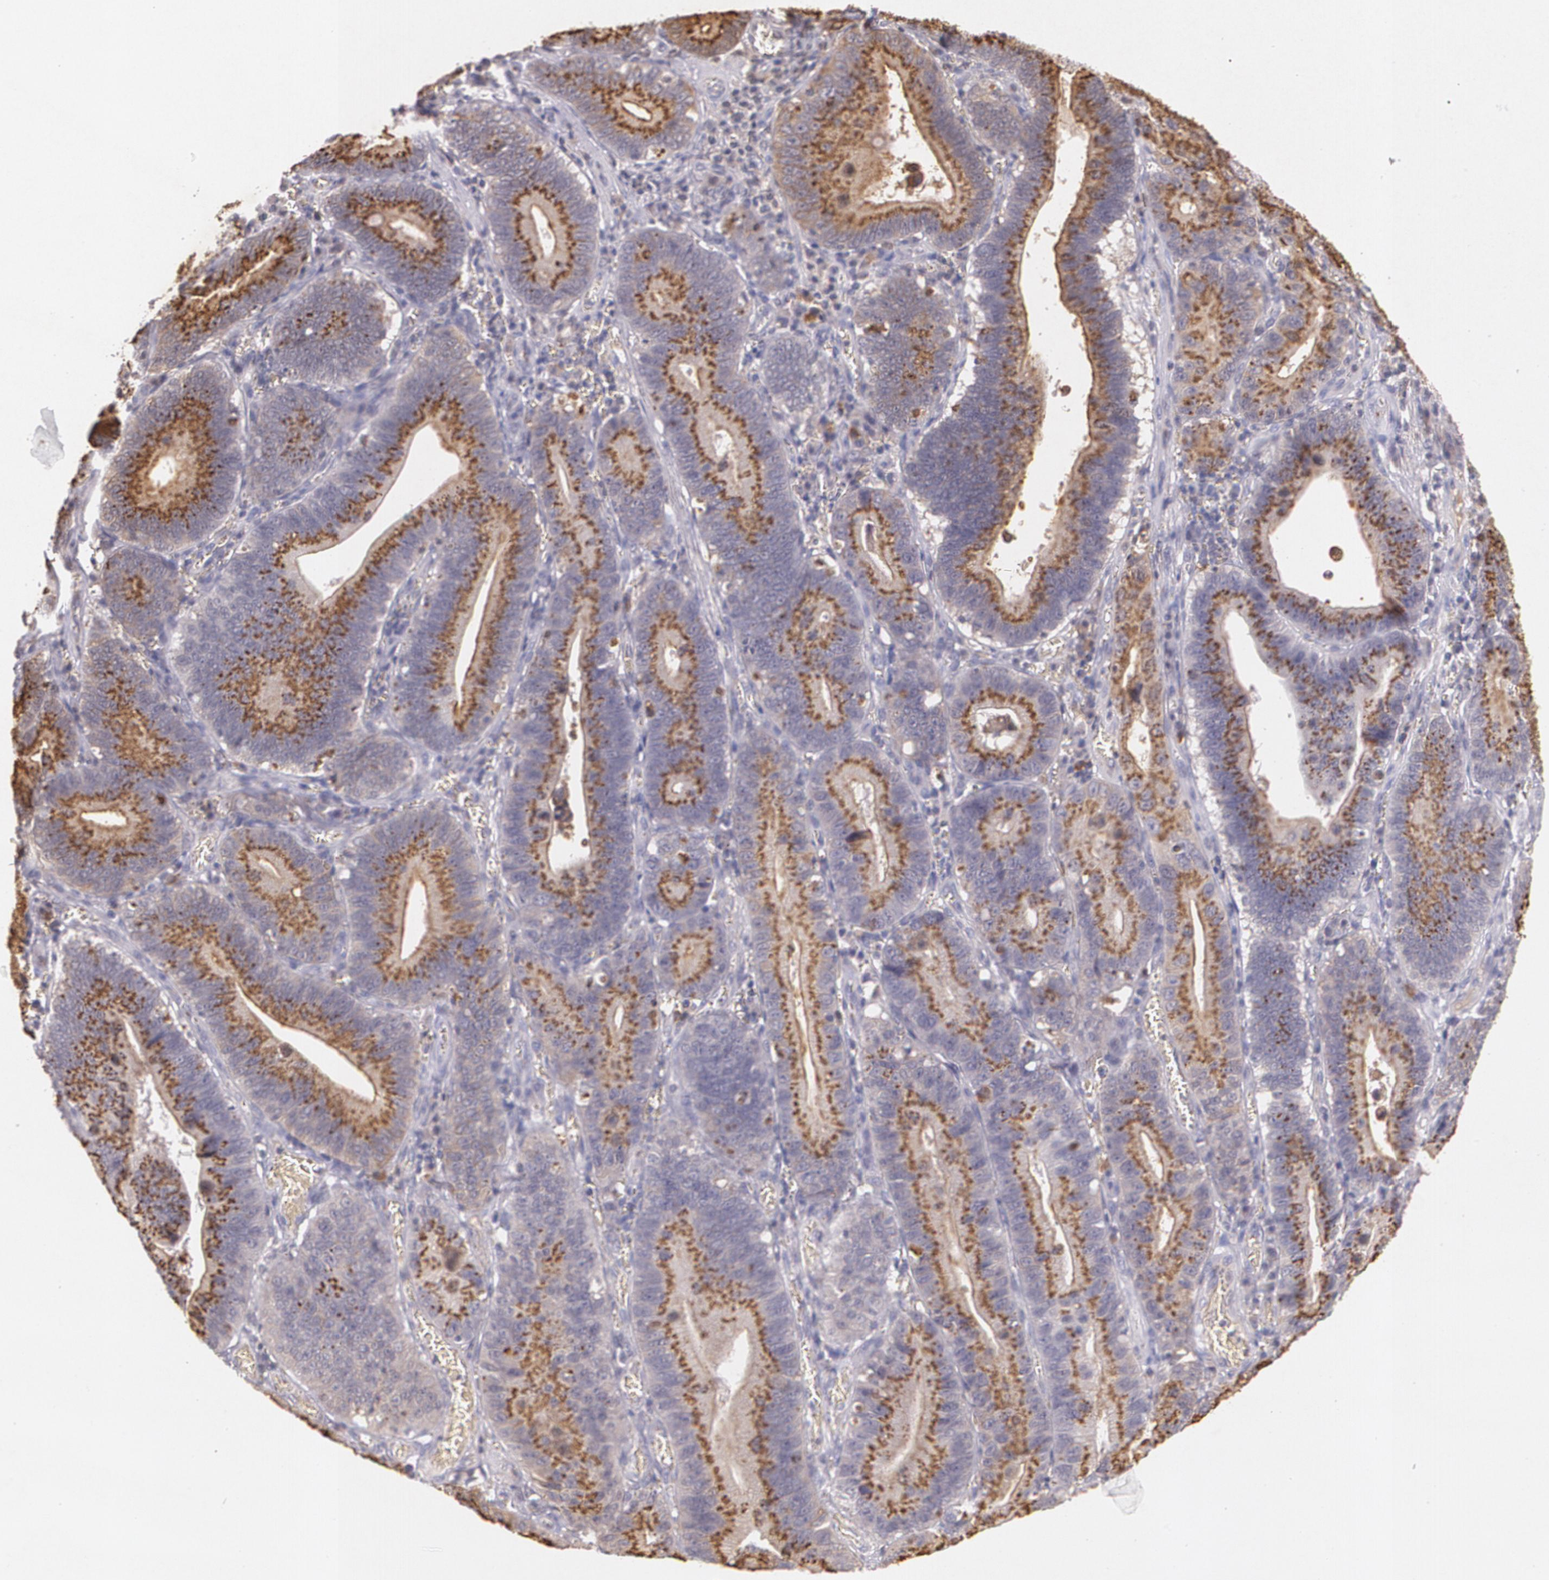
{"staining": {"intensity": "strong", "quantity": ">75%", "location": "cytoplasmic/membranous"}, "tissue": "stomach cancer", "cell_type": "Tumor cells", "image_type": "cancer", "snomed": [{"axis": "morphology", "description": "Adenocarcinoma, NOS"}, {"axis": "topography", "description": "Stomach"}, {"axis": "topography", "description": "Gastric cardia"}], "caption": "Stomach cancer (adenocarcinoma) stained with DAB (3,3'-diaminobenzidine) immunohistochemistry (IHC) displays high levels of strong cytoplasmic/membranous positivity in about >75% of tumor cells.", "gene": "TM4SF1", "patient": {"sex": "male", "age": 59}}